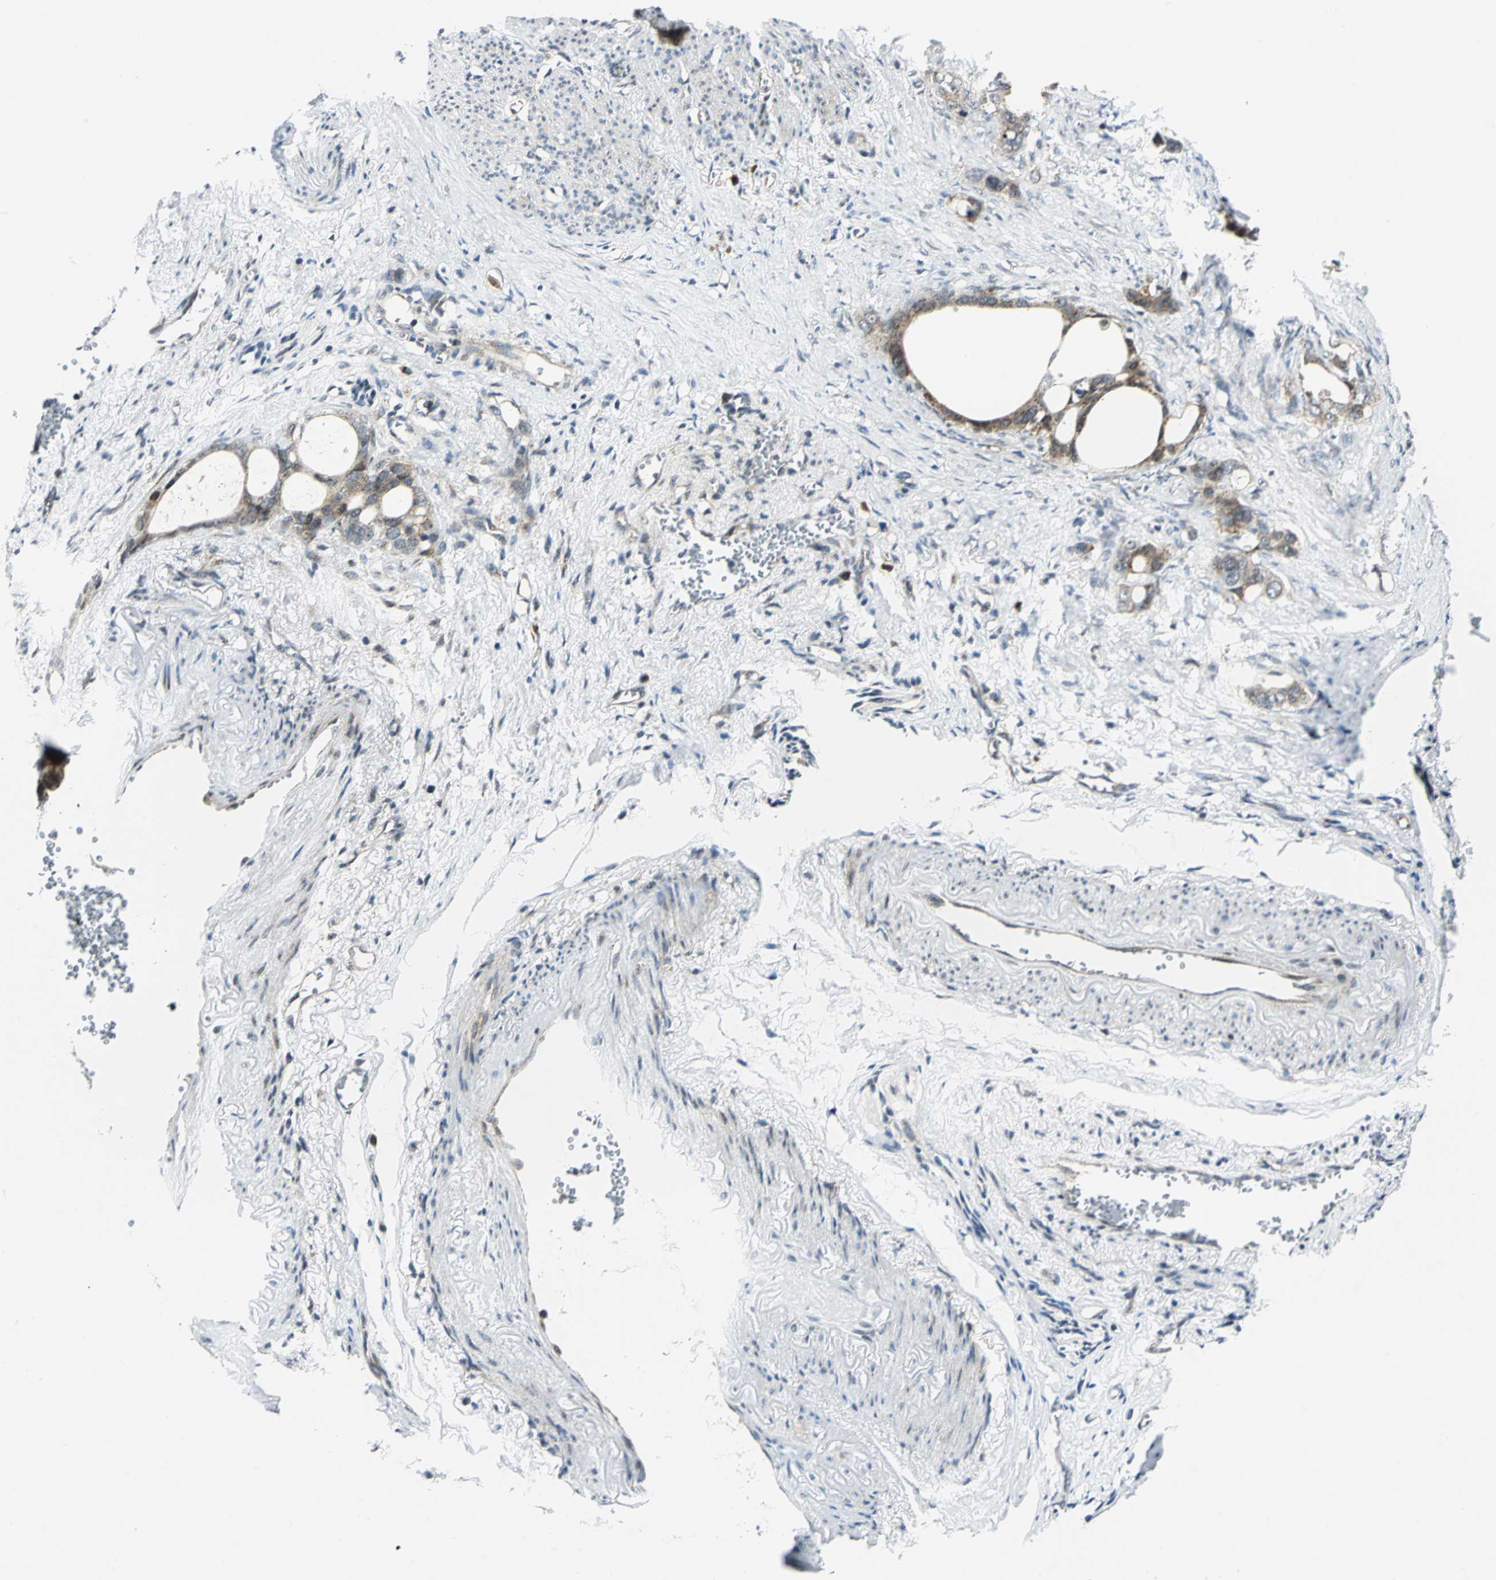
{"staining": {"intensity": "moderate", "quantity": ">75%", "location": "cytoplasmic/membranous"}, "tissue": "stomach cancer", "cell_type": "Tumor cells", "image_type": "cancer", "snomed": [{"axis": "morphology", "description": "Adenocarcinoma, NOS"}, {"axis": "topography", "description": "Stomach"}], "caption": "An immunohistochemistry photomicrograph of neoplastic tissue is shown. Protein staining in brown shows moderate cytoplasmic/membranous positivity in stomach adenocarcinoma within tumor cells. (Stains: DAB (3,3'-diaminobenzidine) in brown, nuclei in blue, Microscopy: brightfield microscopy at high magnification).", "gene": "ATP6V1A", "patient": {"sex": "female", "age": 75}}